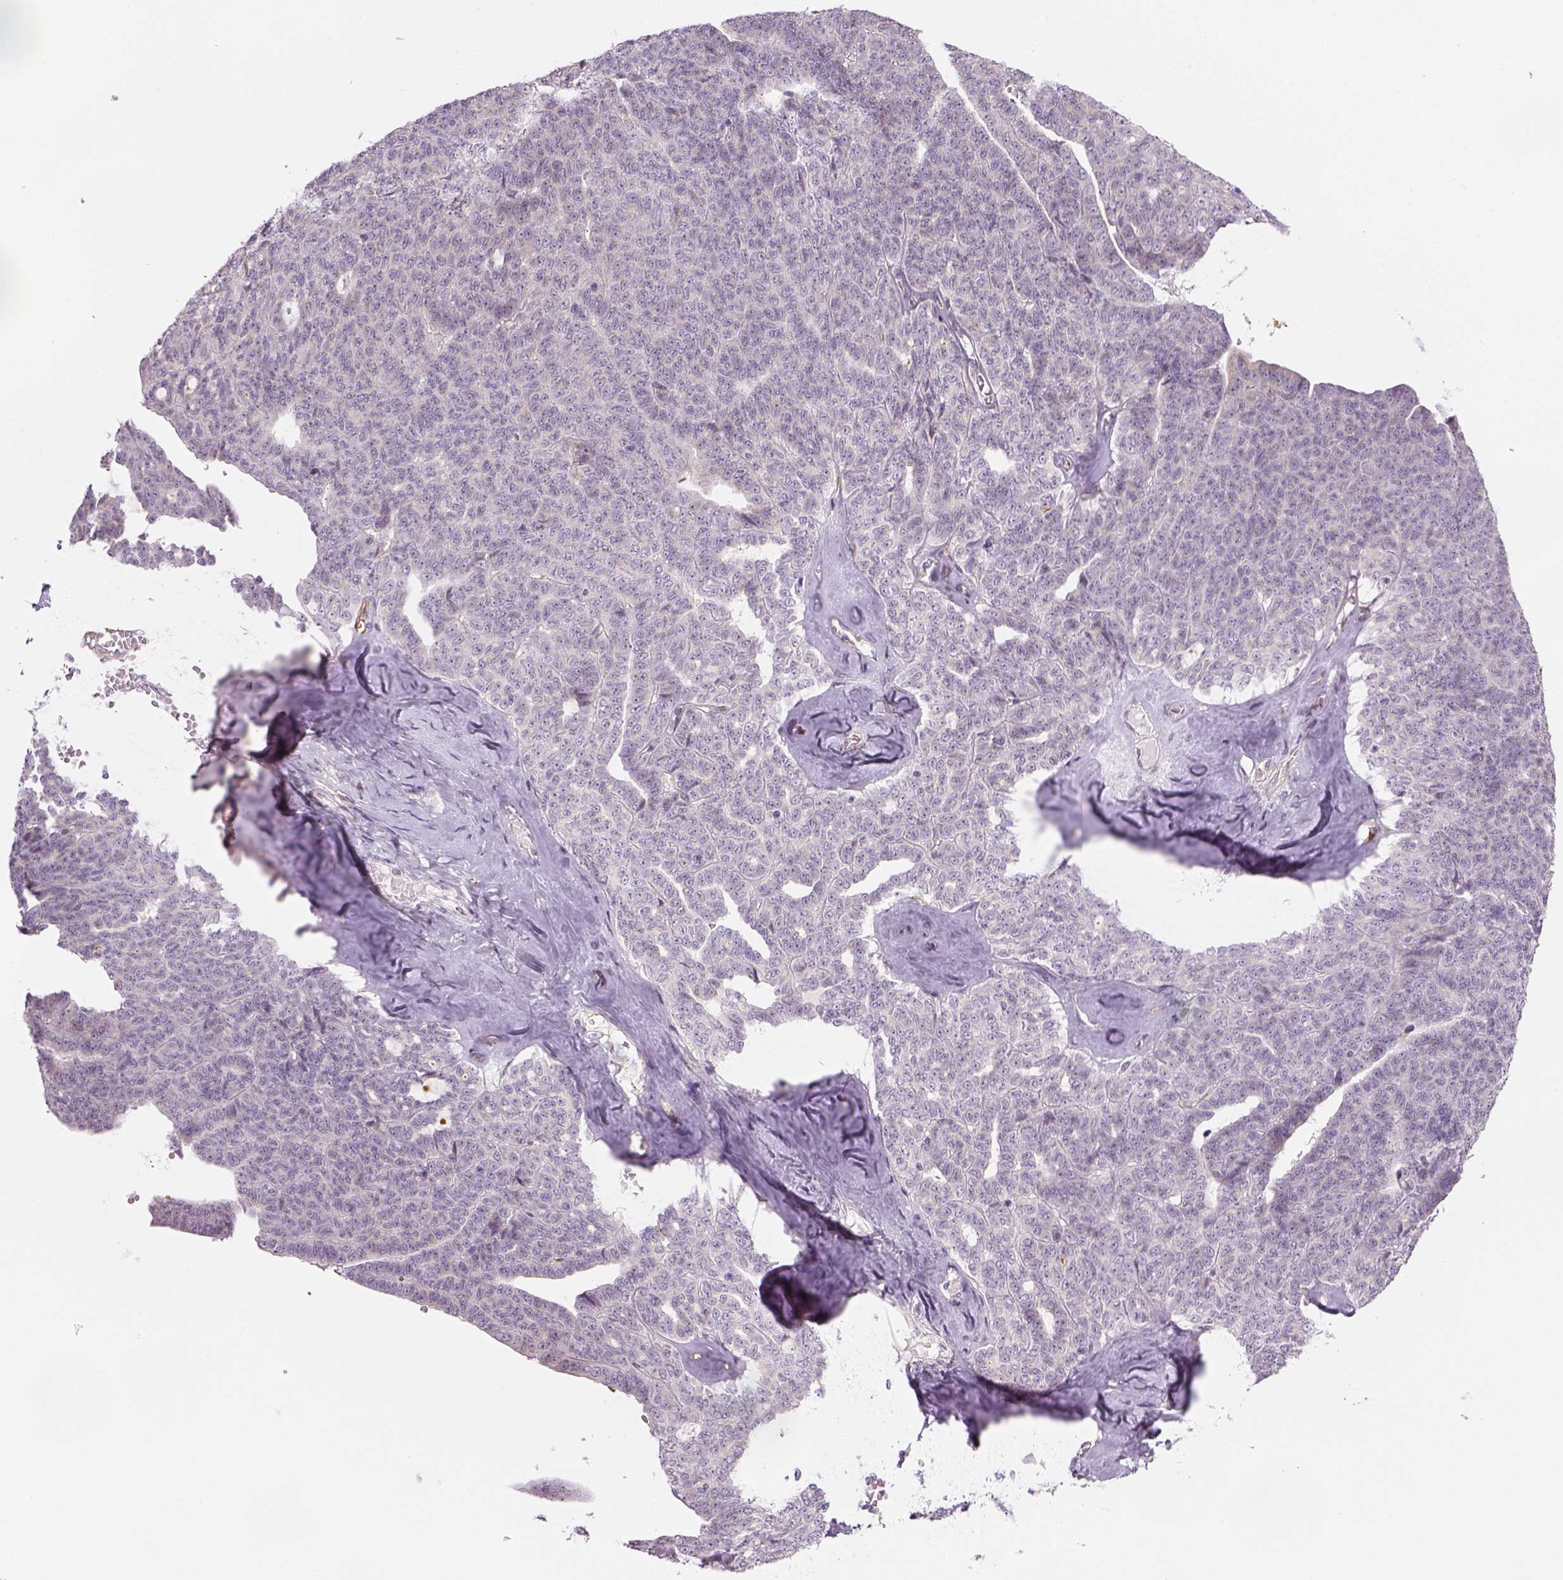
{"staining": {"intensity": "negative", "quantity": "none", "location": "none"}, "tissue": "ovarian cancer", "cell_type": "Tumor cells", "image_type": "cancer", "snomed": [{"axis": "morphology", "description": "Cystadenocarcinoma, serous, NOS"}, {"axis": "topography", "description": "Ovary"}], "caption": "Protein analysis of ovarian cancer (serous cystadenocarcinoma) displays no significant positivity in tumor cells.", "gene": "CACNB1", "patient": {"sex": "female", "age": 71}}